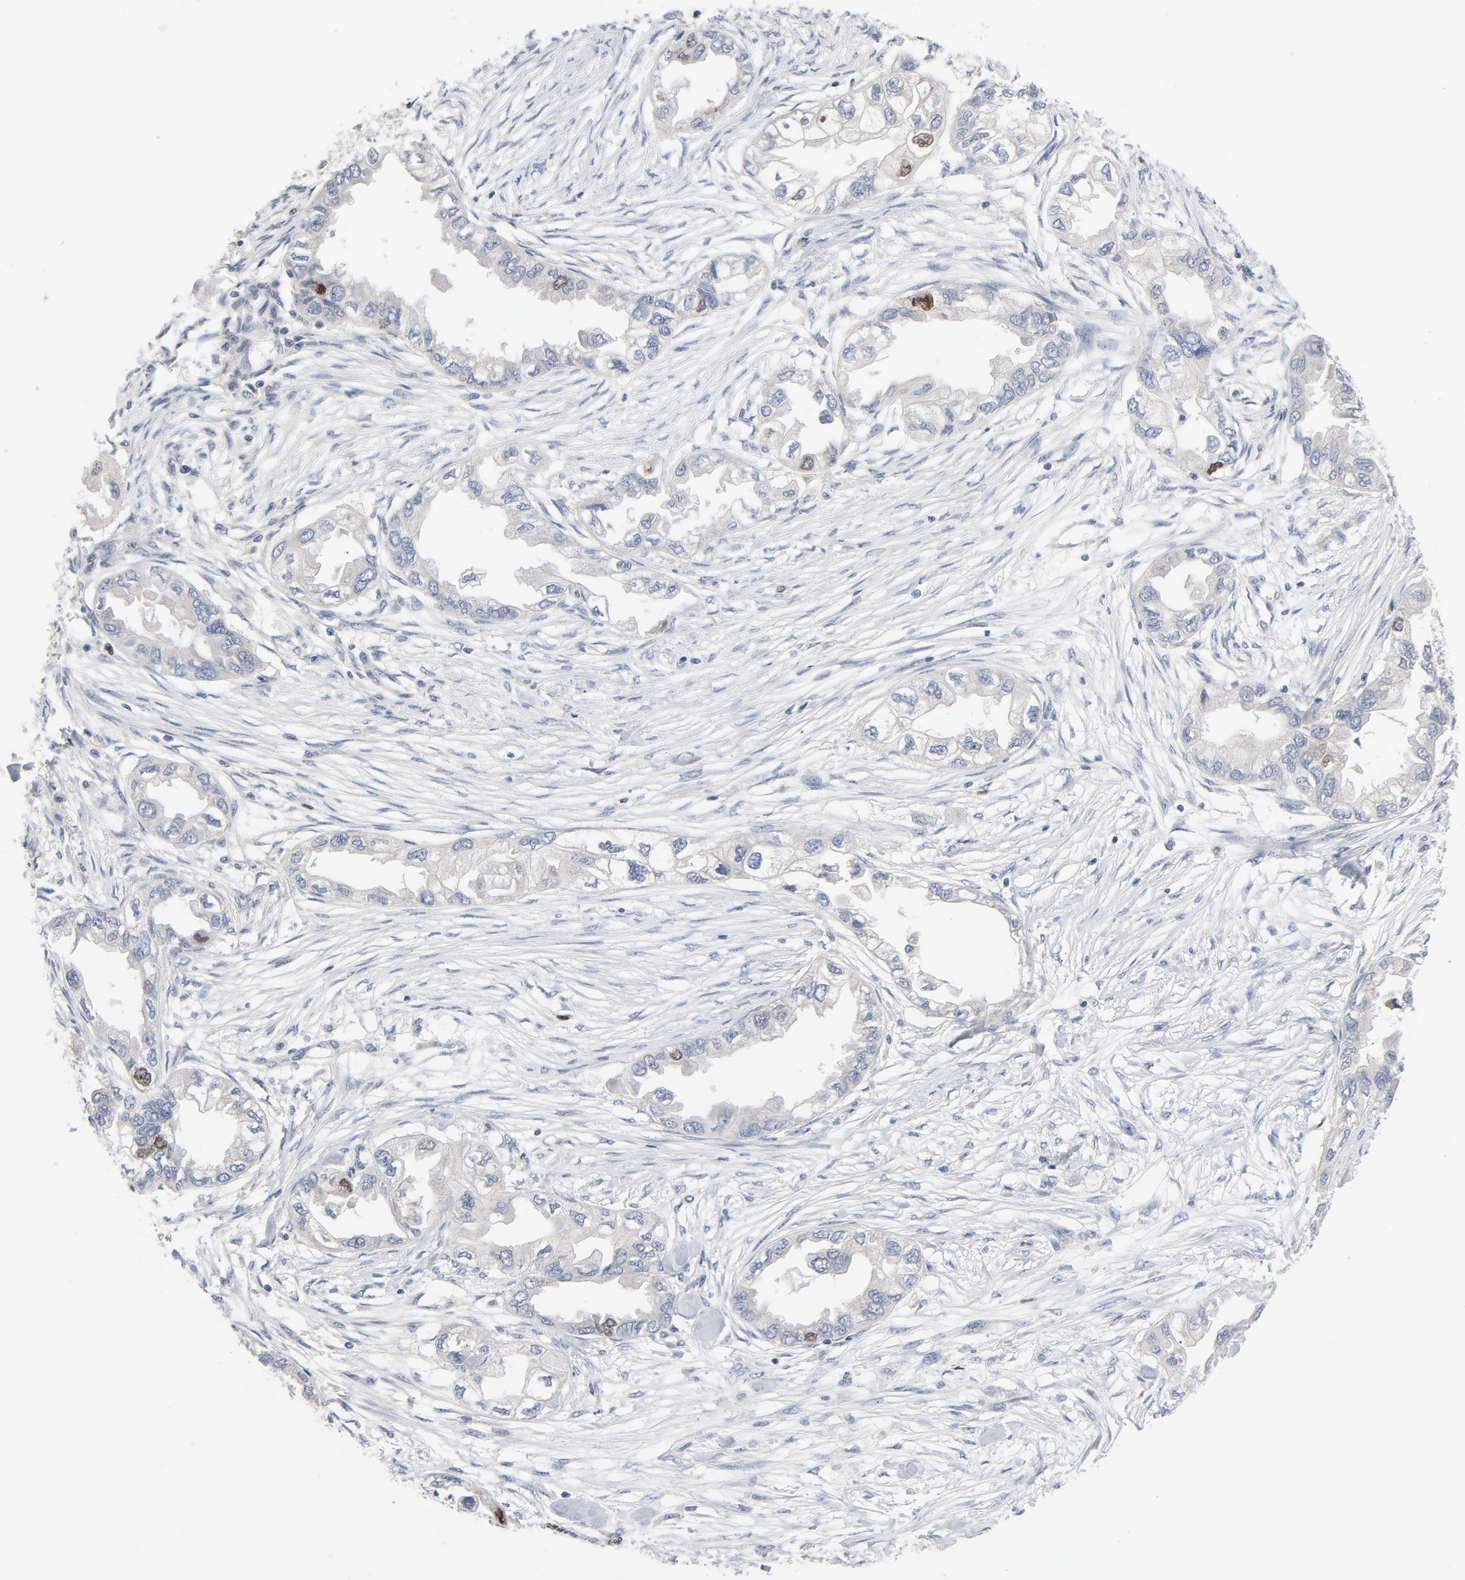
{"staining": {"intensity": "moderate", "quantity": "<25%", "location": "nuclear"}, "tissue": "endometrial cancer", "cell_type": "Tumor cells", "image_type": "cancer", "snomed": [{"axis": "morphology", "description": "Adenocarcinoma, NOS"}, {"axis": "topography", "description": "Endometrium"}], "caption": "Adenocarcinoma (endometrial) stained with DAB (3,3'-diaminobenzidine) IHC reveals low levels of moderate nuclear expression in about <25% of tumor cells. Nuclei are stained in blue.", "gene": "BIRC5", "patient": {"sex": "female", "age": 67}}